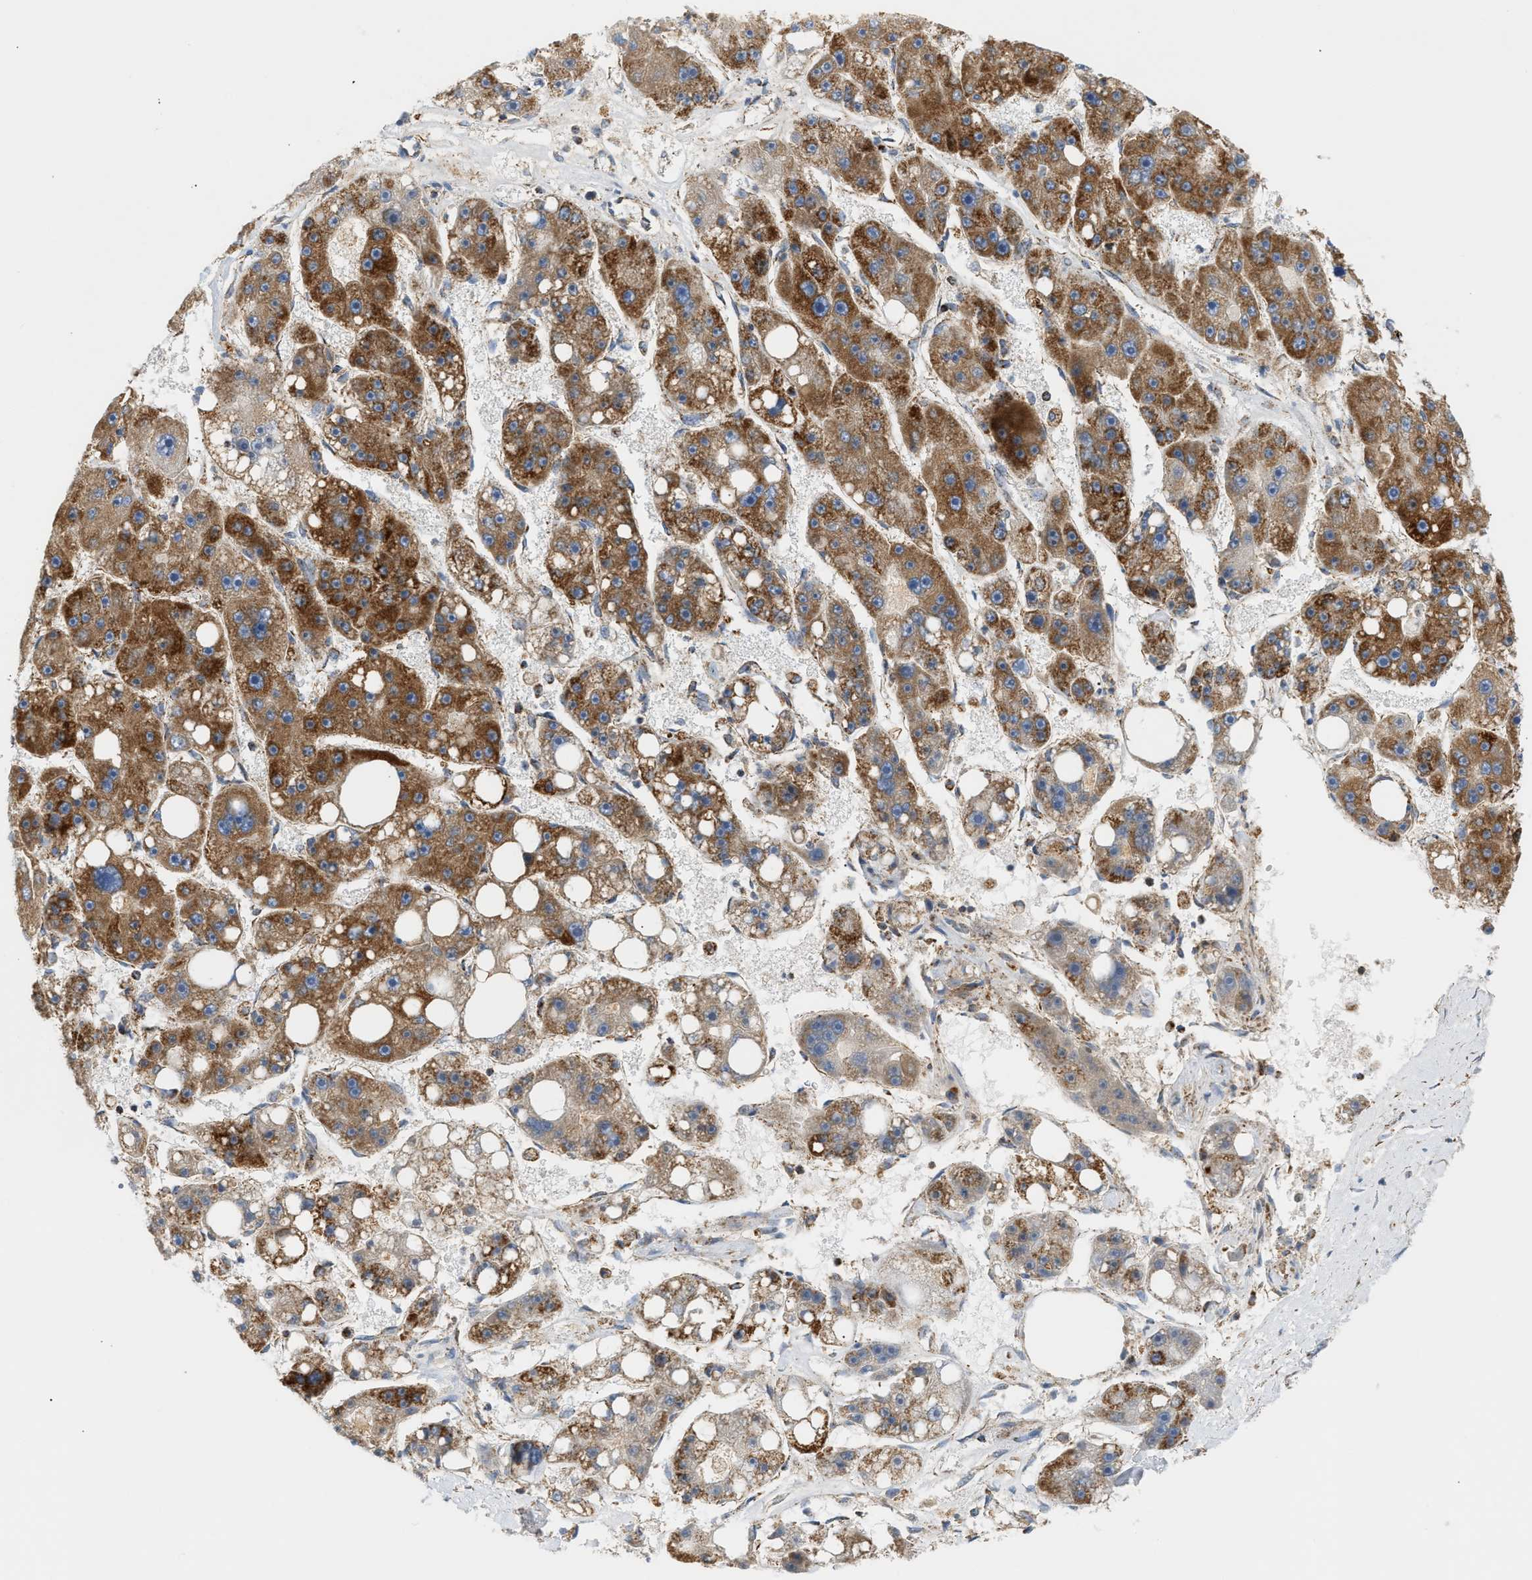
{"staining": {"intensity": "moderate", "quantity": ">75%", "location": "cytoplasmic/membranous"}, "tissue": "liver cancer", "cell_type": "Tumor cells", "image_type": "cancer", "snomed": [{"axis": "morphology", "description": "Carcinoma, Hepatocellular, NOS"}, {"axis": "topography", "description": "Liver"}], "caption": "Liver hepatocellular carcinoma stained with a brown dye demonstrates moderate cytoplasmic/membranous positive expression in about >75% of tumor cells.", "gene": "OGDH", "patient": {"sex": "female", "age": 61}}